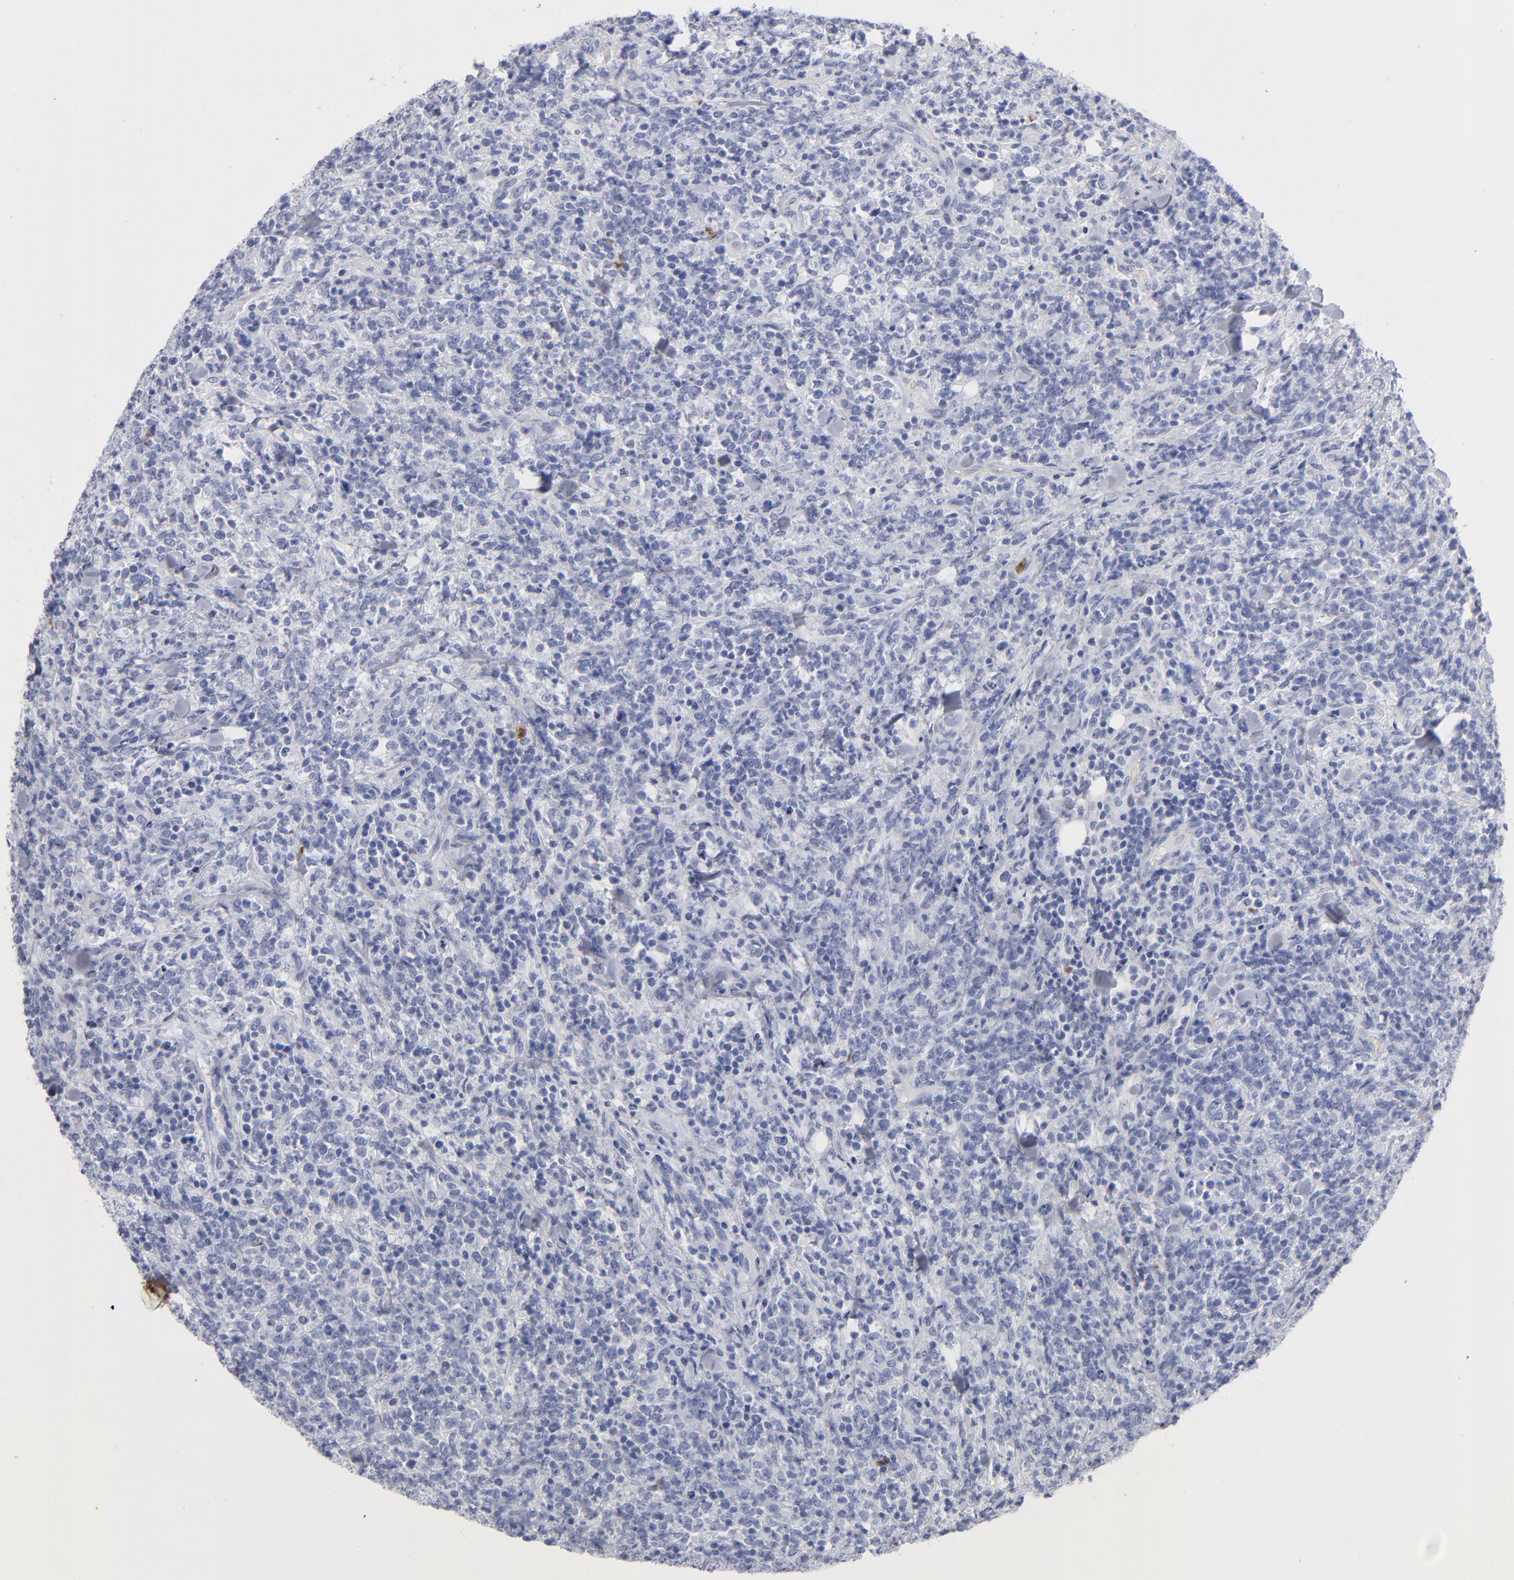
{"staining": {"intensity": "negative", "quantity": "none", "location": "none"}, "tissue": "lymphoma", "cell_type": "Tumor cells", "image_type": "cancer", "snomed": [{"axis": "morphology", "description": "Malignant lymphoma, non-Hodgkin's type, High grade"}, {"axis": "topography", "description": "Soft tissue"}], "caption": "The micrograph exhibits no staining of tumor cells in lymphoma.", "gene": "ARG1", "patient": {"sex": "male", "age": 18}}